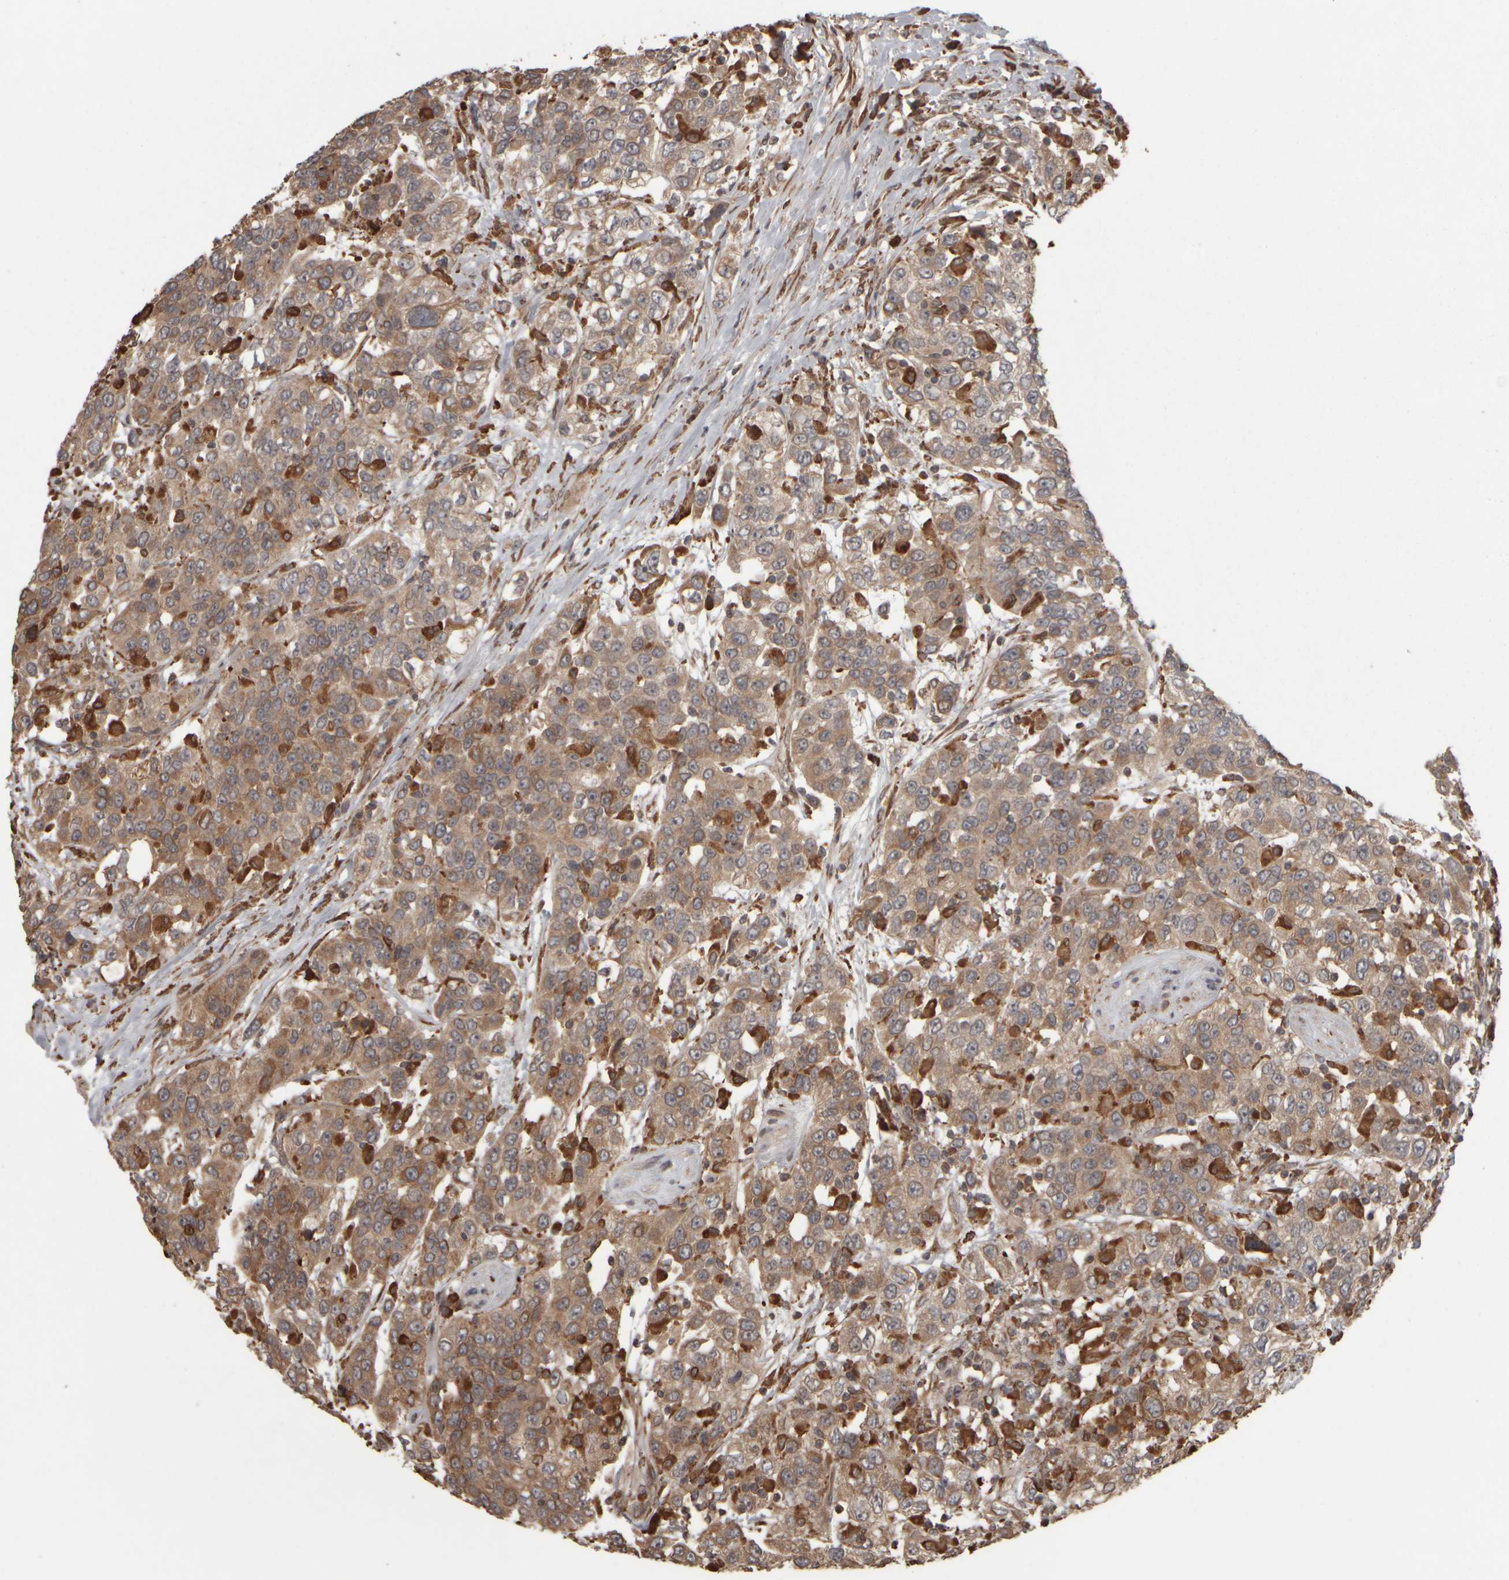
{"staining": {"intensity": "moderate", "quantity": ">75%", "location": "cytoplasmic/membranous"}, "tissue": "urothelial cancer", "cell_type": "Tumor cells", "image_type": "cancer", "snomed": [{"axis": "morphology", "description": "Urothelial carcinoma, High grade"}, {"axis": "topography", "description": "Urinary bladder"}], "caption": "Immunohistochemistry (IHC) of urothelial cancer shows medium levels of moderate cytoplasmic/membranous positivity in approximately >75% of tumor cells.", "gene": "AGBL3", "patient": {"sex": "female", "age": 80}}